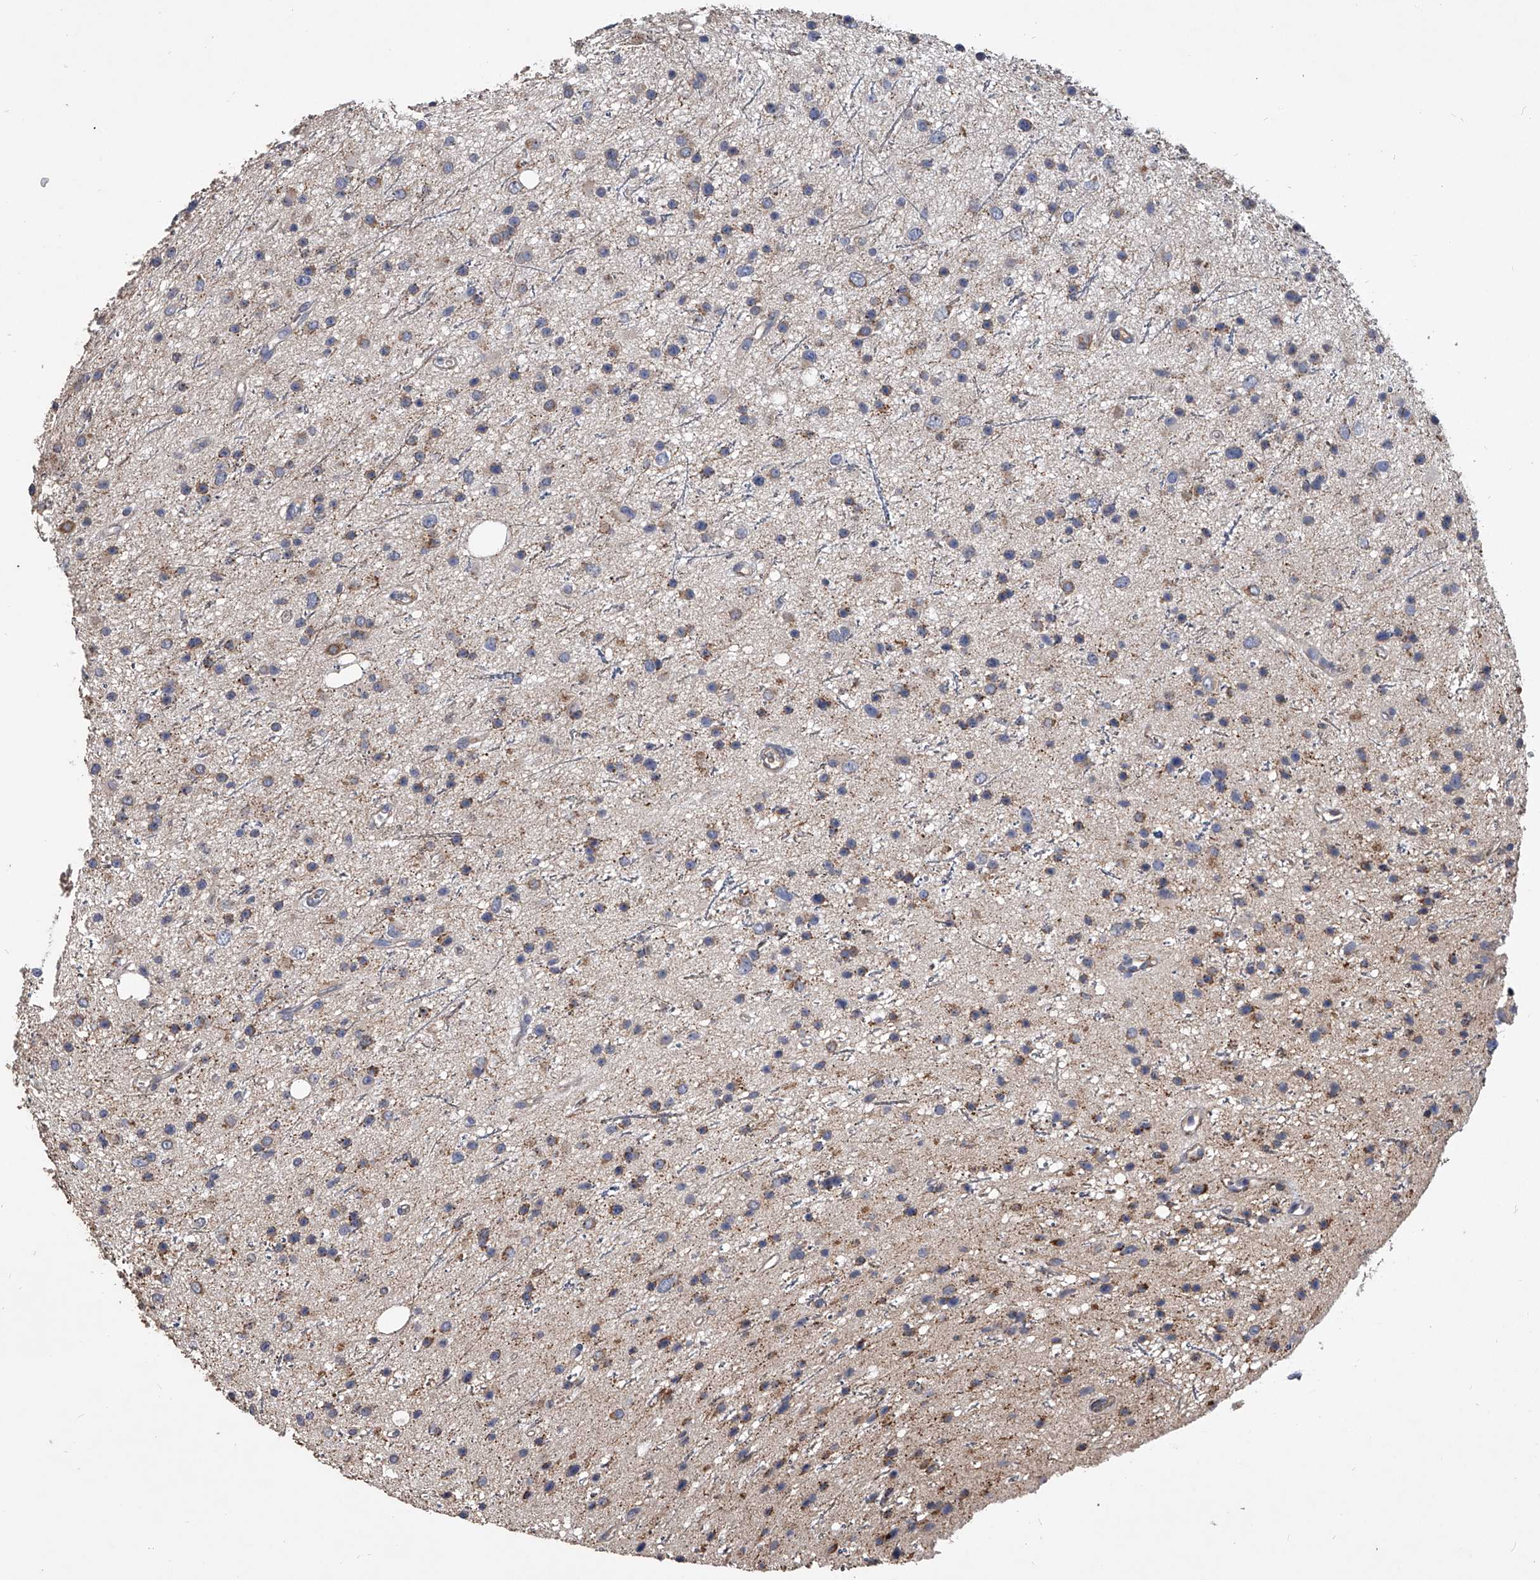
{"staining": {"intensity": "weak", "quantity": ">75%", "location": "cytoplasmic/membranous"}, "tissue": "glioma", "cell_type": "Tumor cells", "image_type": "cancer", "snomed": [{"axis": "morphology", "description": "Glioma, malignant, Low grade"}, {"axis": "topography", "description": "Cerebral cortex"}], "caption": "Human glioma stained with a protein marker displays weak staining in tumor cells.", "gene": "NRP1", "patient": {"sex": "female", "age": 39}}